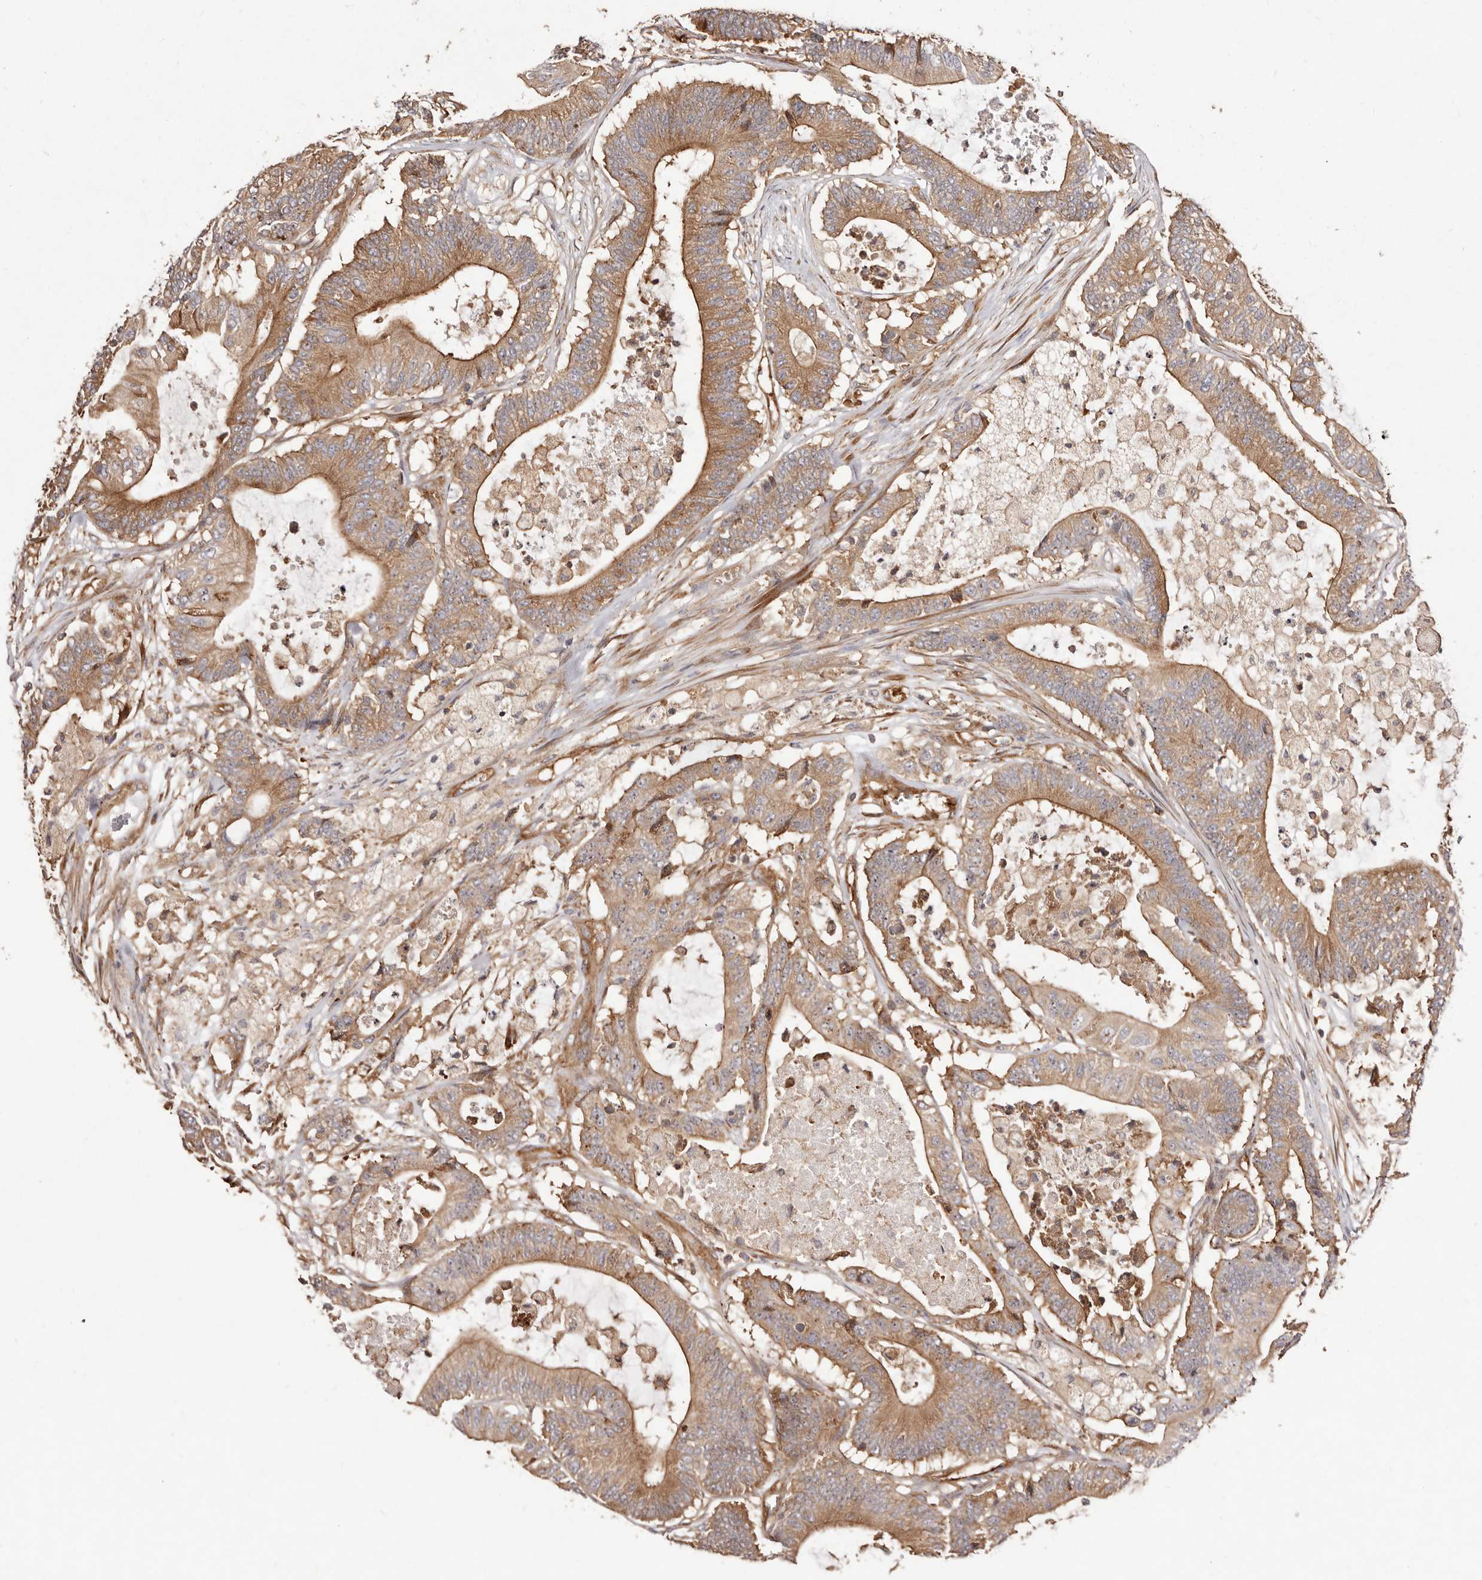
{"staining": {"intensity": "moderate", "quantity": ">75%", "location": "cytoplasmic/membranous"}, "tissue": "colorectal cancer", "cell_type": "Tumor cells", "image_type": "cancer", "snomed": [{"axis": "morphology", "description": "Adenocarcinoma, NOS"}, {"axis": "topography", "description": "Colon"}], "caption": "An immunohistochemistry (IHC) histopathology image of tumor tissue is shown. Protein staining in brown highlights moderate cytoplasmic/membranous positivity in colorectal cancer within tumor cells.", "gene": "RPS6", "patient": {"sex": "female", "age": 84}}